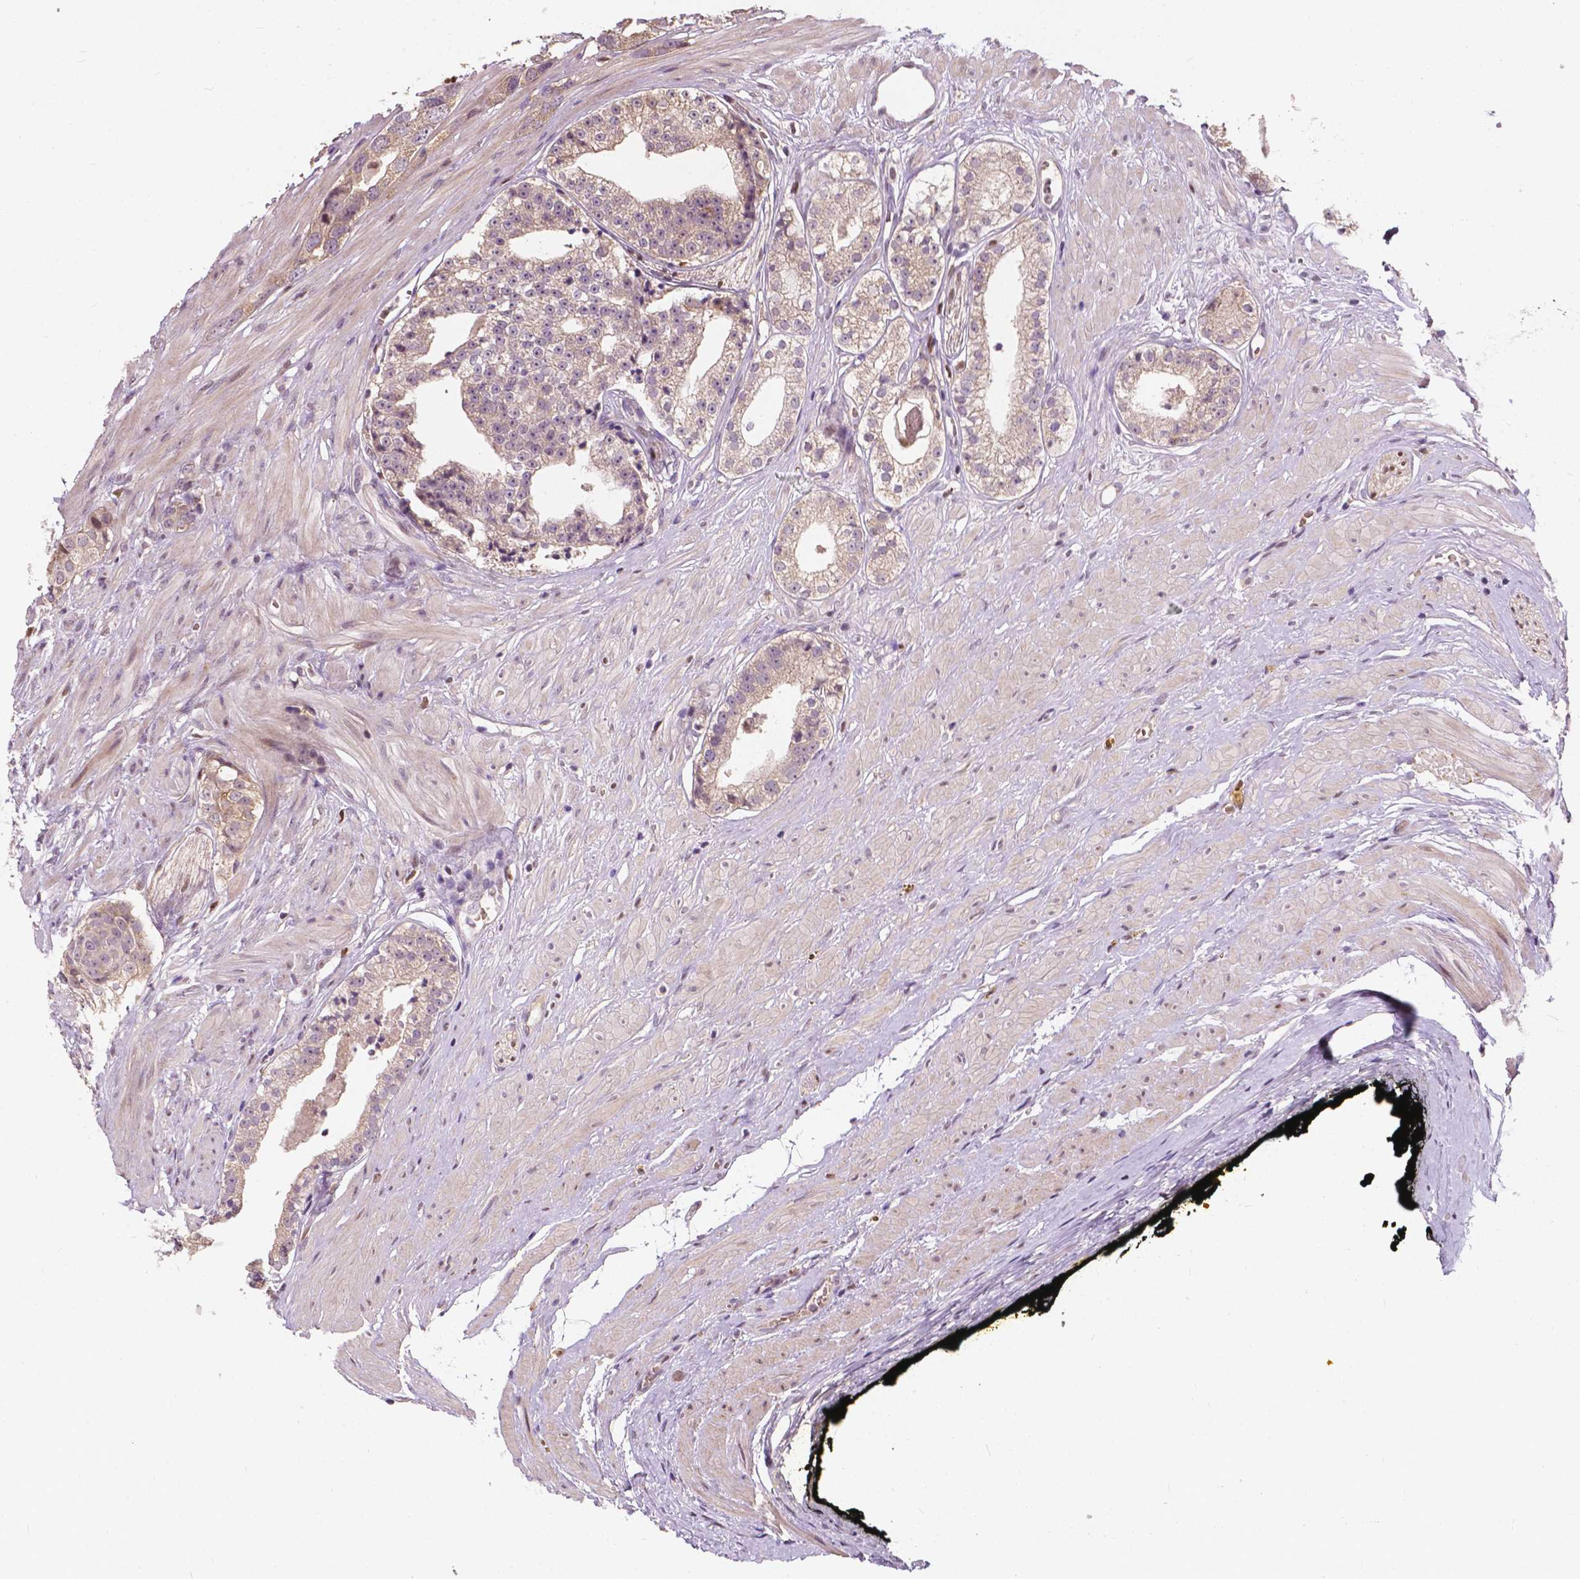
{"staining": {"intensity": "weak", "quantity": ">75%", "location": "cytoplasmic/membranous"}, "tissue": "prostate cancer", "cell_type": "Tumor cells", "image_type": "cancer", "snomed": [{"axis": "morphology", "description": "Adenocarcinoma, Low grade"}, {"axis": "topography", "description": "Prostate"}], "caption": "Brown immunohistochemical staining in human prostate cancer (low-grade adenocarcinoma) demonstrates weak cytoplasmic/membranous expression in approximately >75% of tumor cells.", "gene": "DUSP16", "patient": {"sex": "male", "age": 60}}